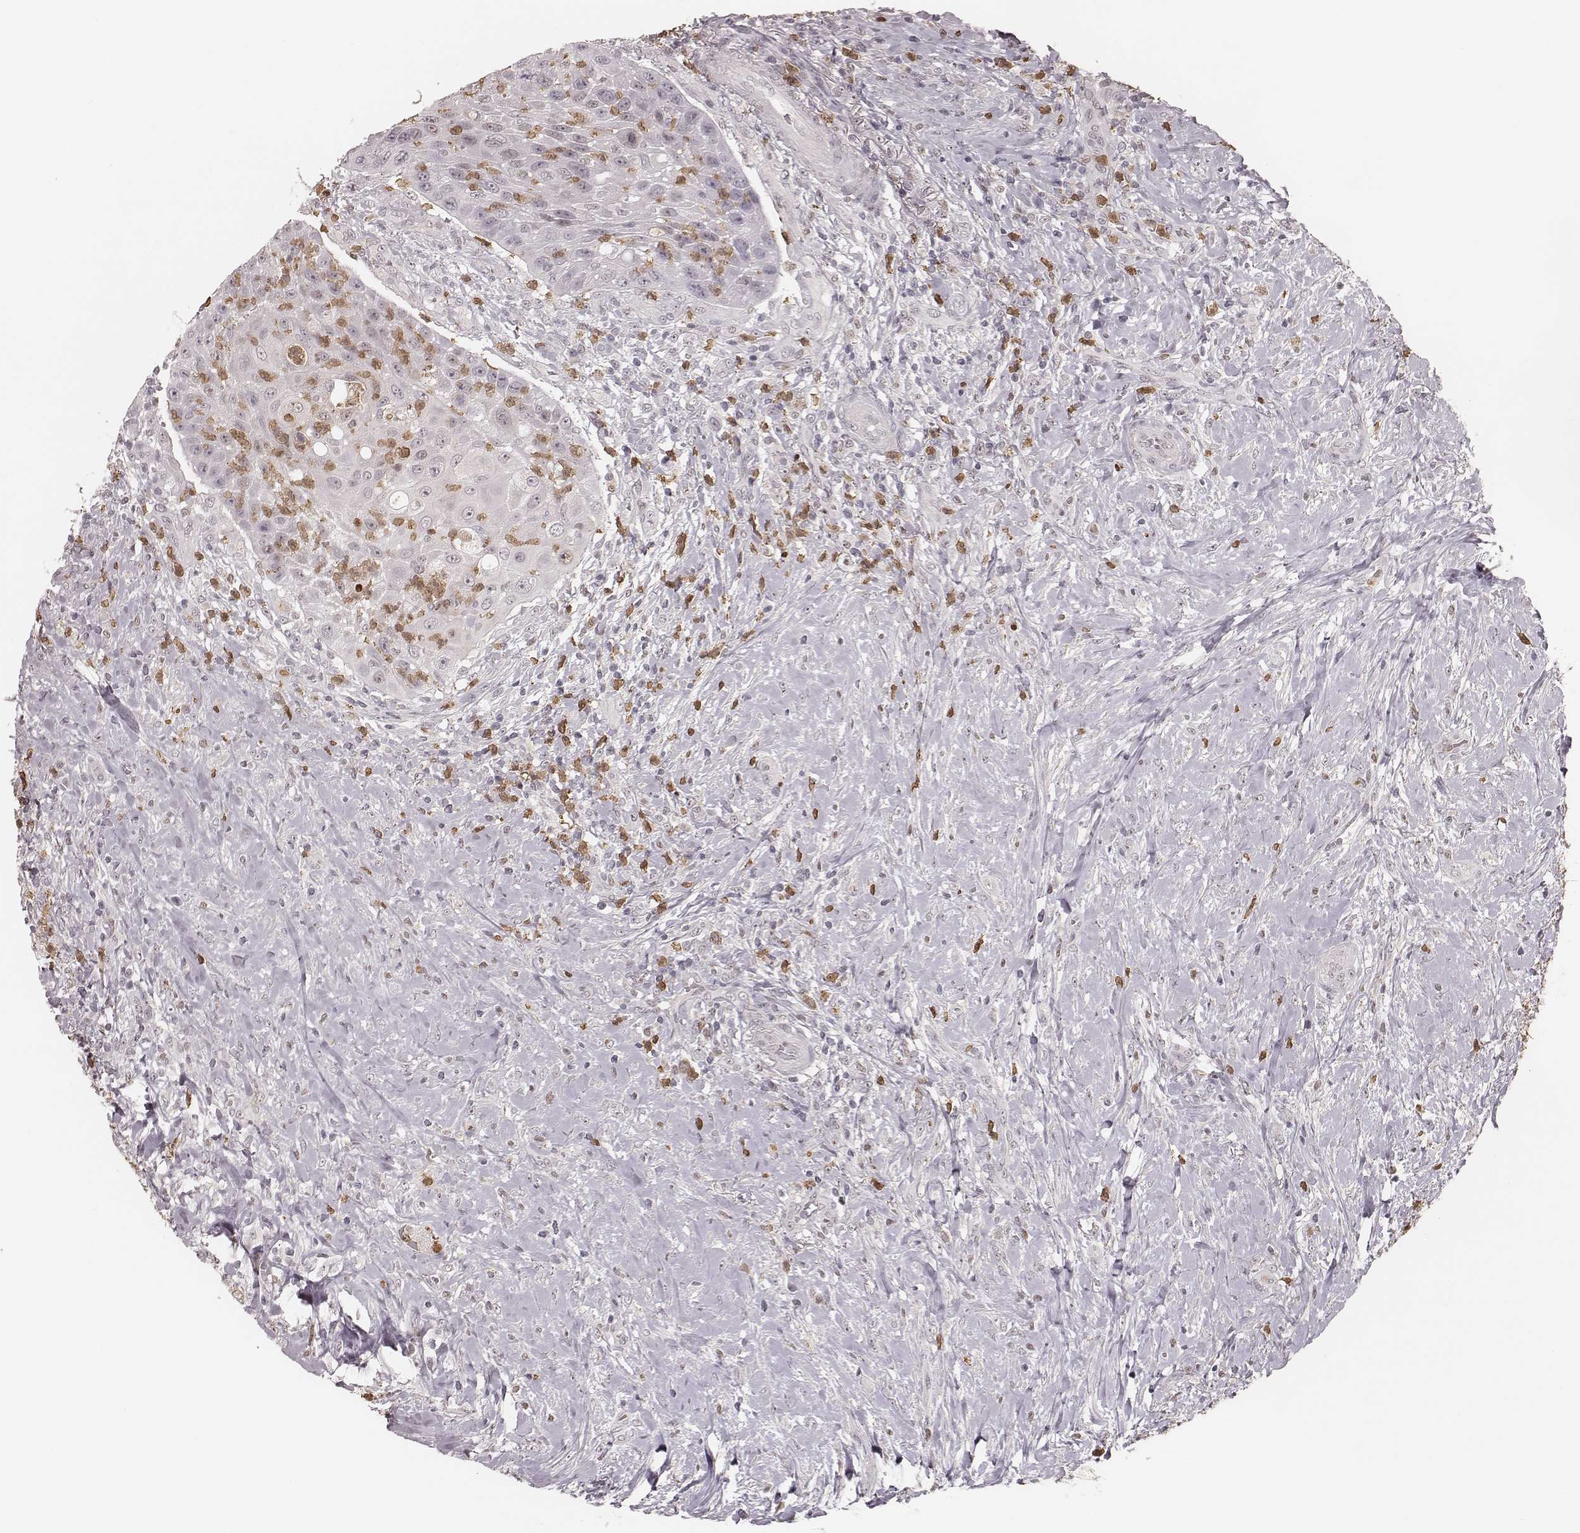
{"staining": {"intensity": "negative", "quantity": "none", "location": "none"}, "tissue": "head and neck cancer", "cell_type": "Tumor cells", "image_type": "cancer", "snomed": [{"axis": "morphology", "description": "Squamous cell carcinoma, NOS"}, {"axis": "topography", "description": "Head-Neck"}], "caption": "Immunohistochemical staining of head and neck squamous cell carcinoma exhibits no significant positivity in tumor cells.", "gene": "KITLG", "patient": {"sex": "male", "age": 69}}